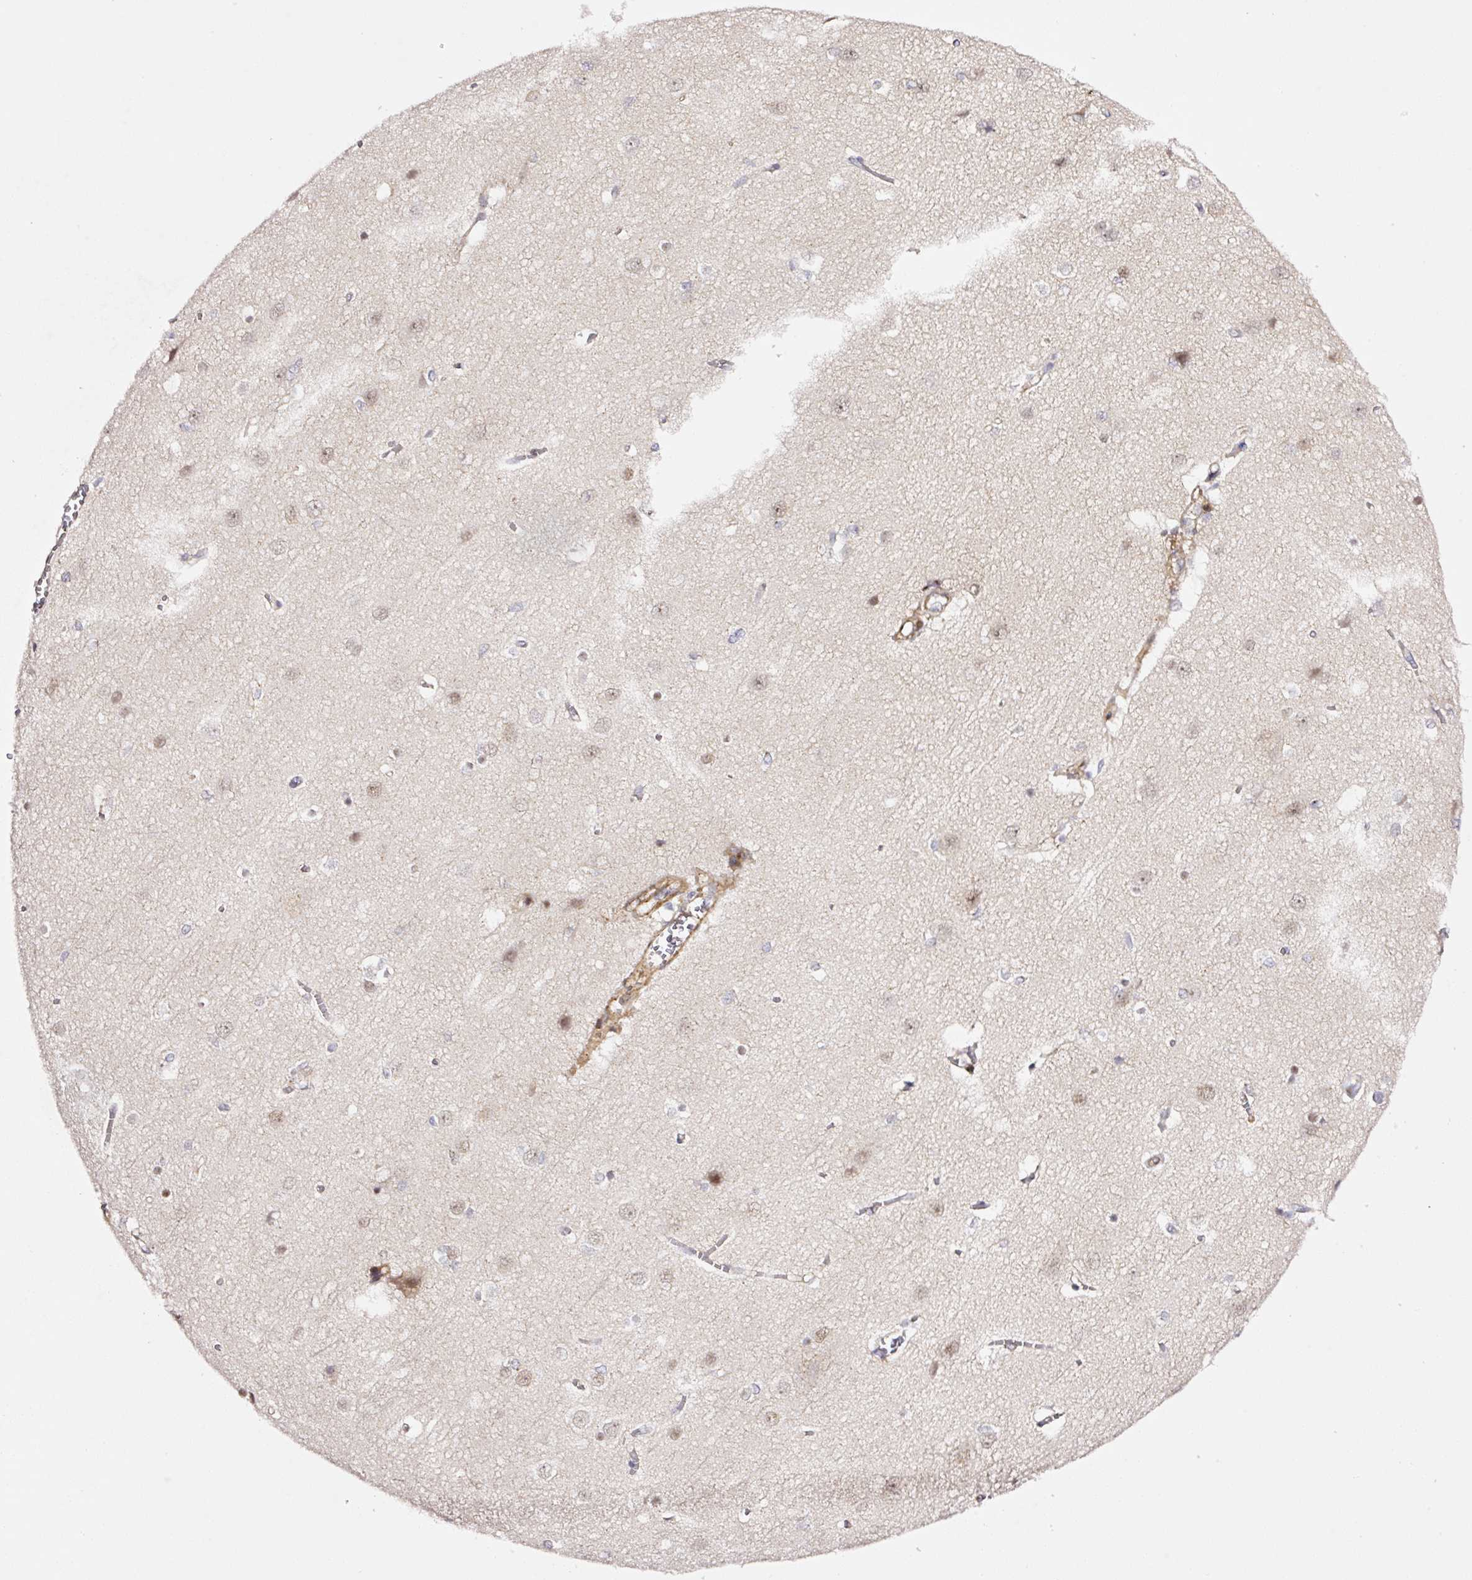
{"staining": {"intensity": "moderate", "quantity": ">75%", "location": "cytoplasmic/membranous"}, "tissue": "cerebral cortex", "cell_type": "Endothelial cells", "image_type": "normal", "snomed": [{"axis": "morphology", "description": "Normal tissue, NOS"}, {"axis": "topography", "description": "Cerebral cortex"}], "caption": "The photomicrograph shows immunohistochemical staining of unremarkable cerebral cortex. There is moderate cytoplasmic/membranous positivity is seen in approximately >75% of endothelial cells. Using DAB (brown) and hematoxylin (blue) stains, captured at high magnification using brightfield microscopy.", "gene": "ANKRD20A1", "patient": {"sex": "male", "age": 37}}